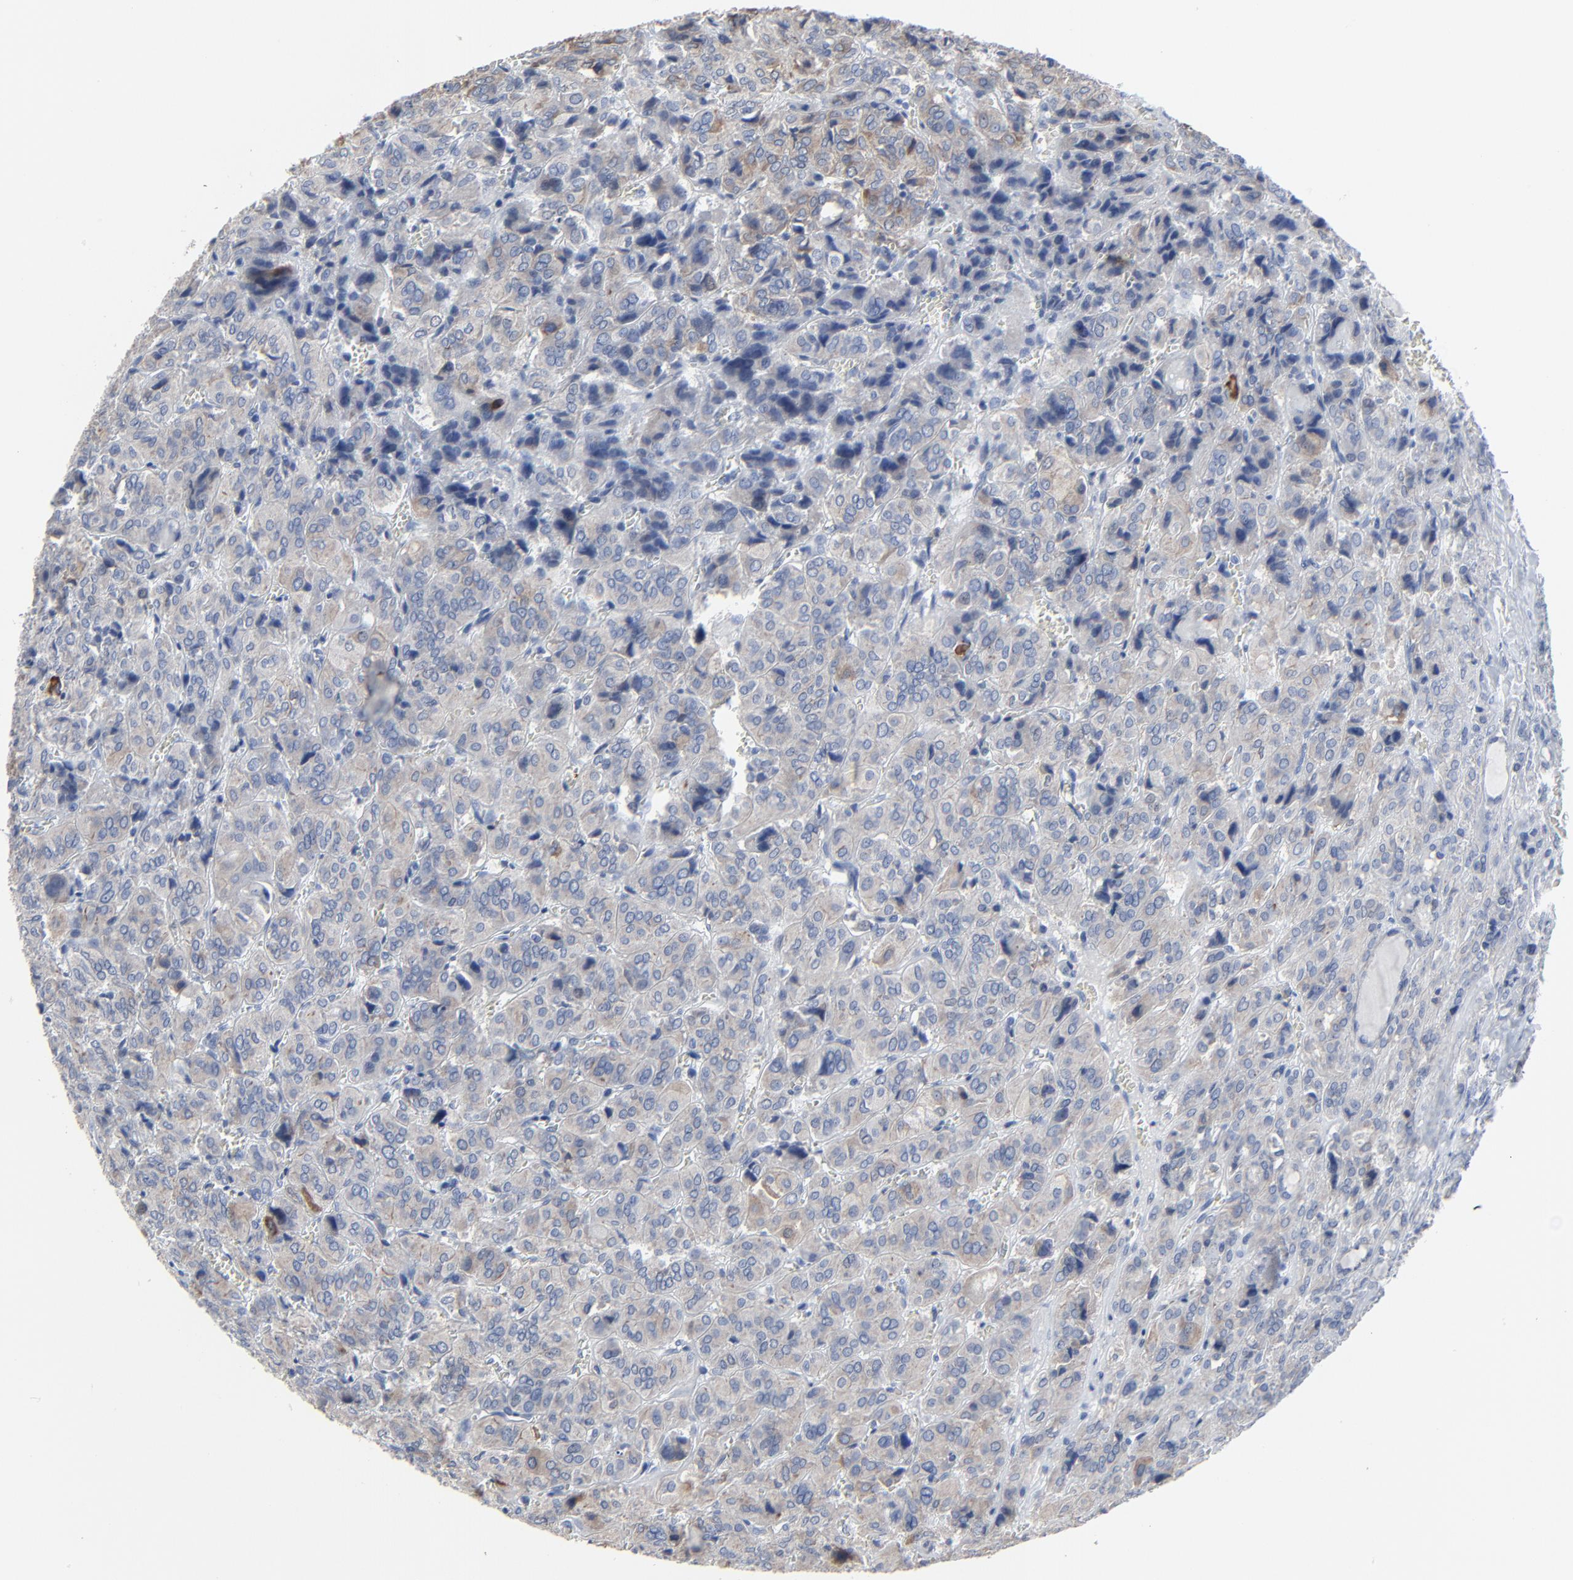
{"staining": {"intensity": "weak", "quantity": ">75%", "location": "cytoplasmic/membranous"}, "tissue": "thyroid cancer", "cell_type": "Tumor cells", "image_type": "cancer", "snomed": [{"axis": "morphology", "description": "Follicular adenoma carcinoma, NOS"}, {"axis": "topography", "description": "Thyroid gland"}], "caption": "Immunohistochemical staining of thyroid cancer (follicular adenoma carcinoma) displays low levels of weak cytoplasmic/membranous protein expression in about >75% of tumor cells. Nuclei are stained in blue.", "gene": "BIRC3", "patient": {"sex": "female", "age": 71}}